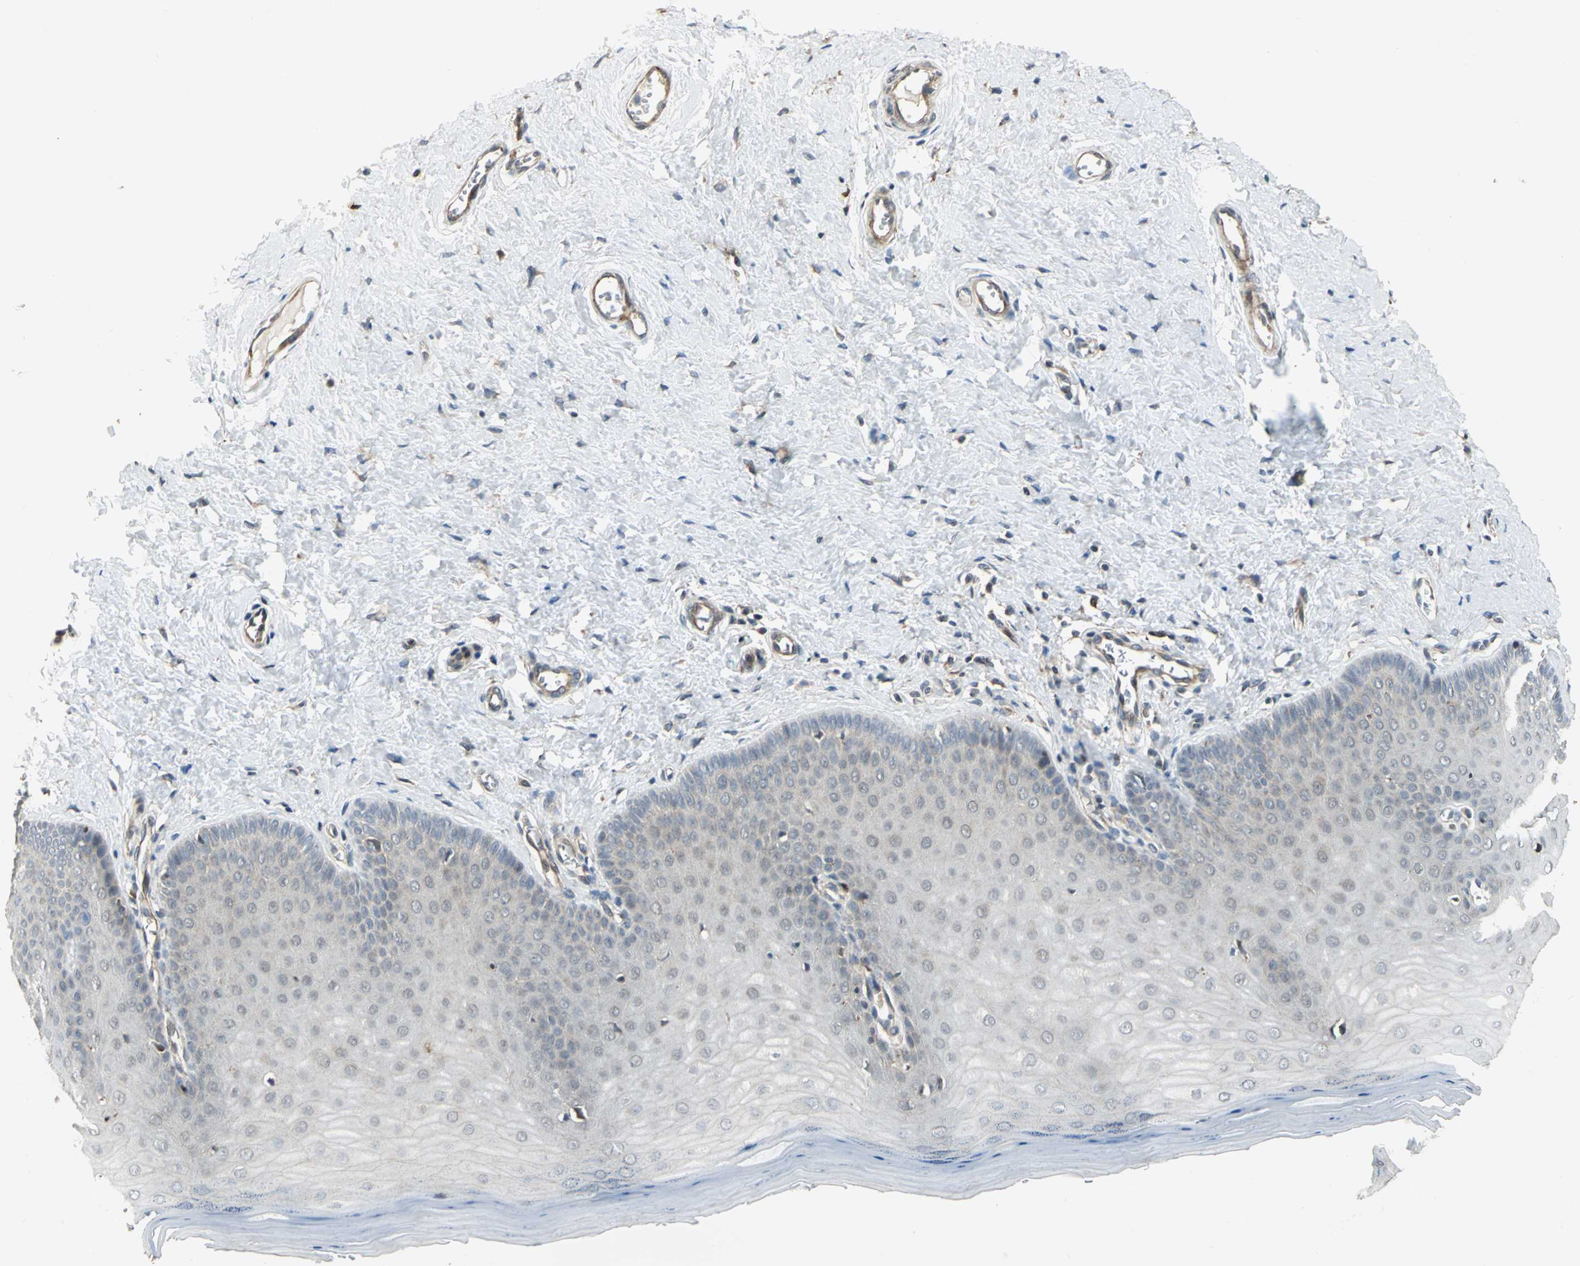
{"staining": {"intensity": "weak", "quantity": ">75%", "location": "cytoplasmic/membranous,nuclear"}, "tissue": "cervix", "cell_type": "Glandular cells", "image_type": "normal", "snomed": [{"axis": "morphology", "description": "Normal tissue, NOS"}, {"axis": "topography", "description": "Cervix"}], "caption": "Protein staining of unremarkable cervix demonstrates weak cytoplasmic/membranous,nuclear positivity in approximately >75% of glandular cells.", "gene": "PLAGL2", "patient": {"sex": "female", "age": 55}}